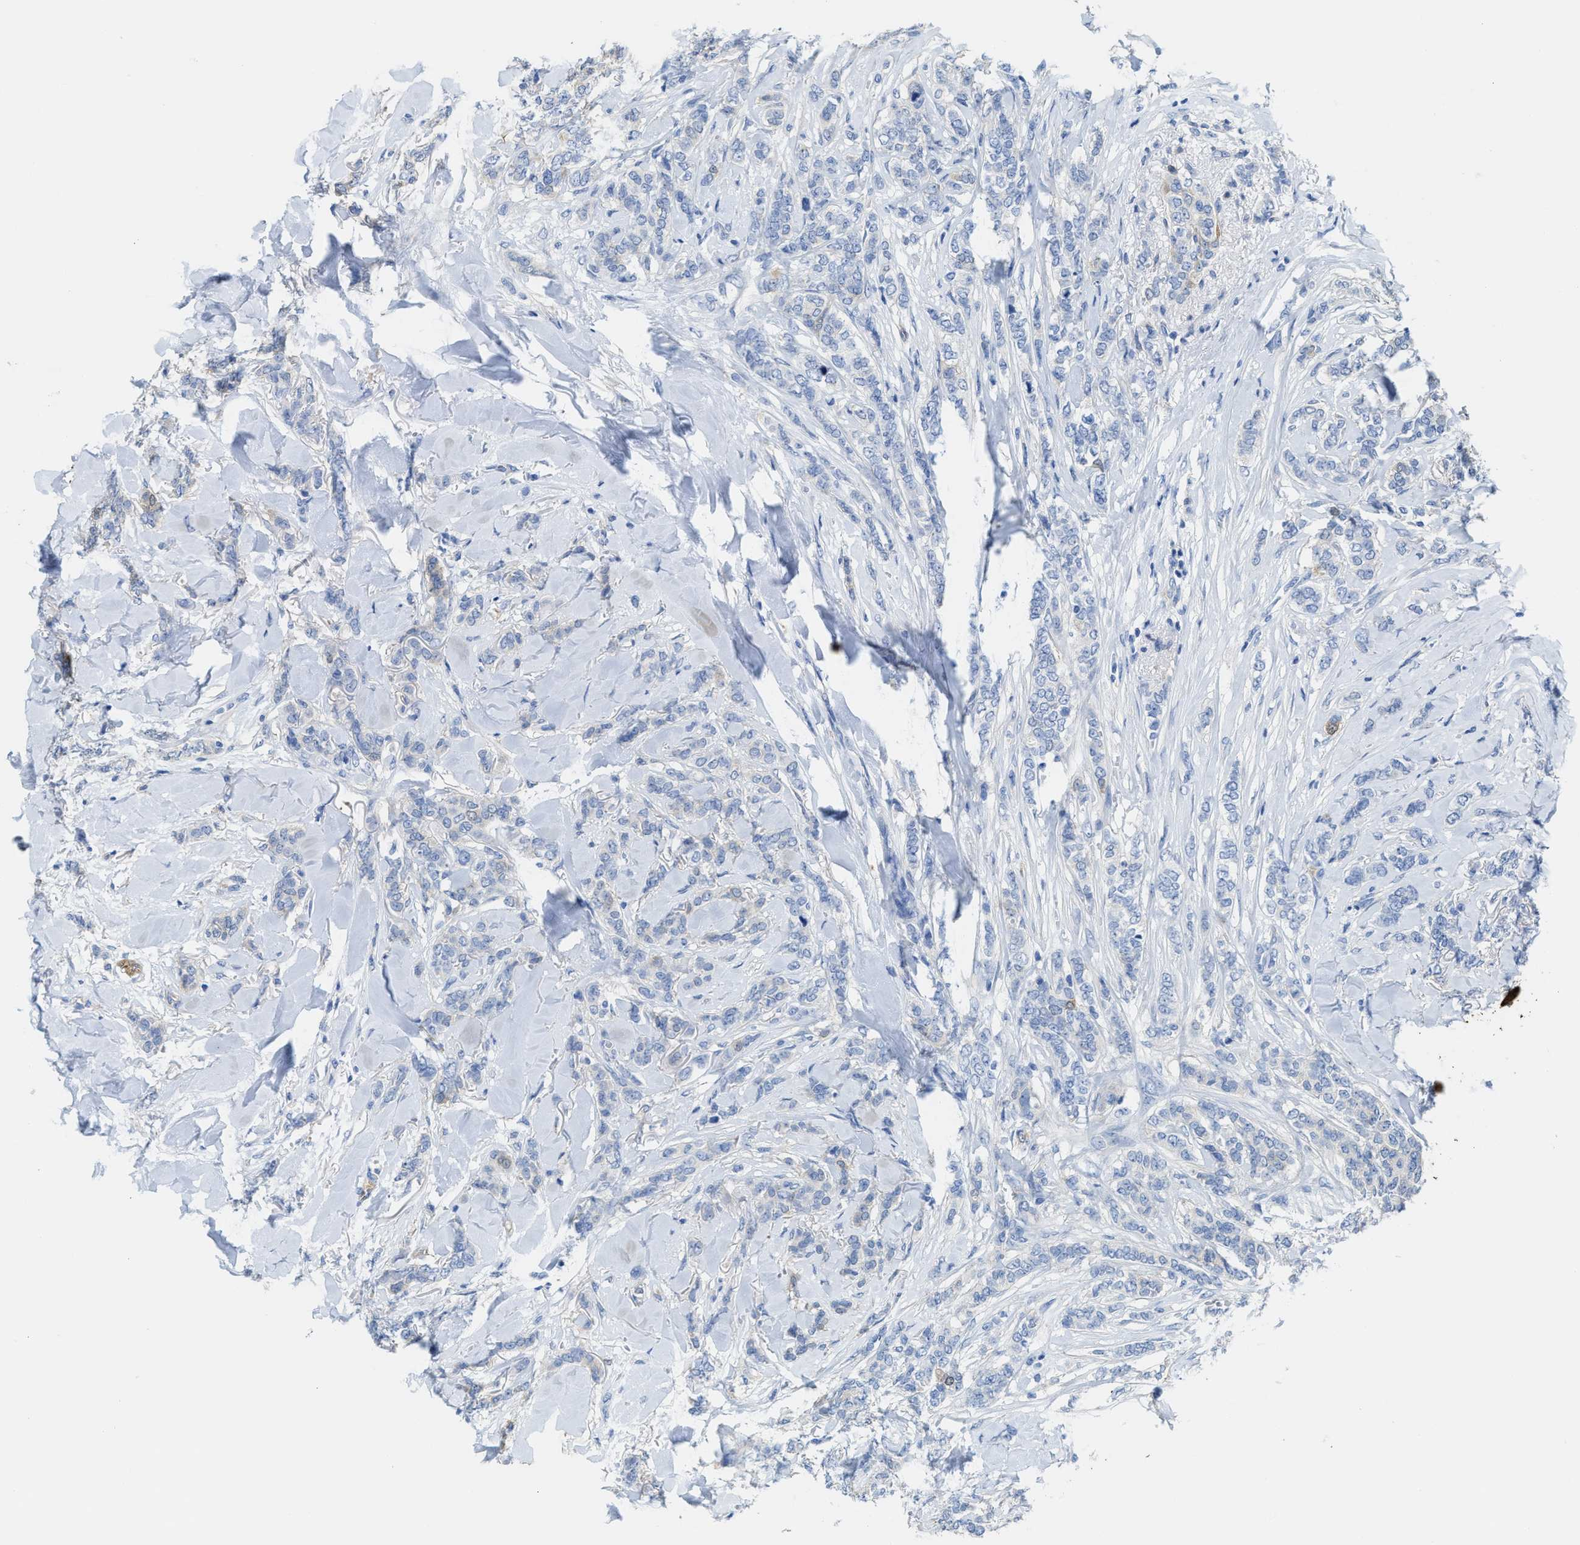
{"staining": {"intensity": "negative", "quantity": "none", "location": "none"}, "tissue": "breast cancer", "cell_type": "Tumor cells", "image_type": "cancer", "snomed": [{"axis": "morphology", "description": "Lobular carcinoma"}, {"axis": "topography", "description": "Skin"}, {"axis": "topography", "description": "Breast"}], "caption": "Breast lobular carcinoma was stained to show a protein in brown. There is no significant staining in tumor cells.", "gene": "ASS1", "patient": {"sex": "female", "age": 46}}